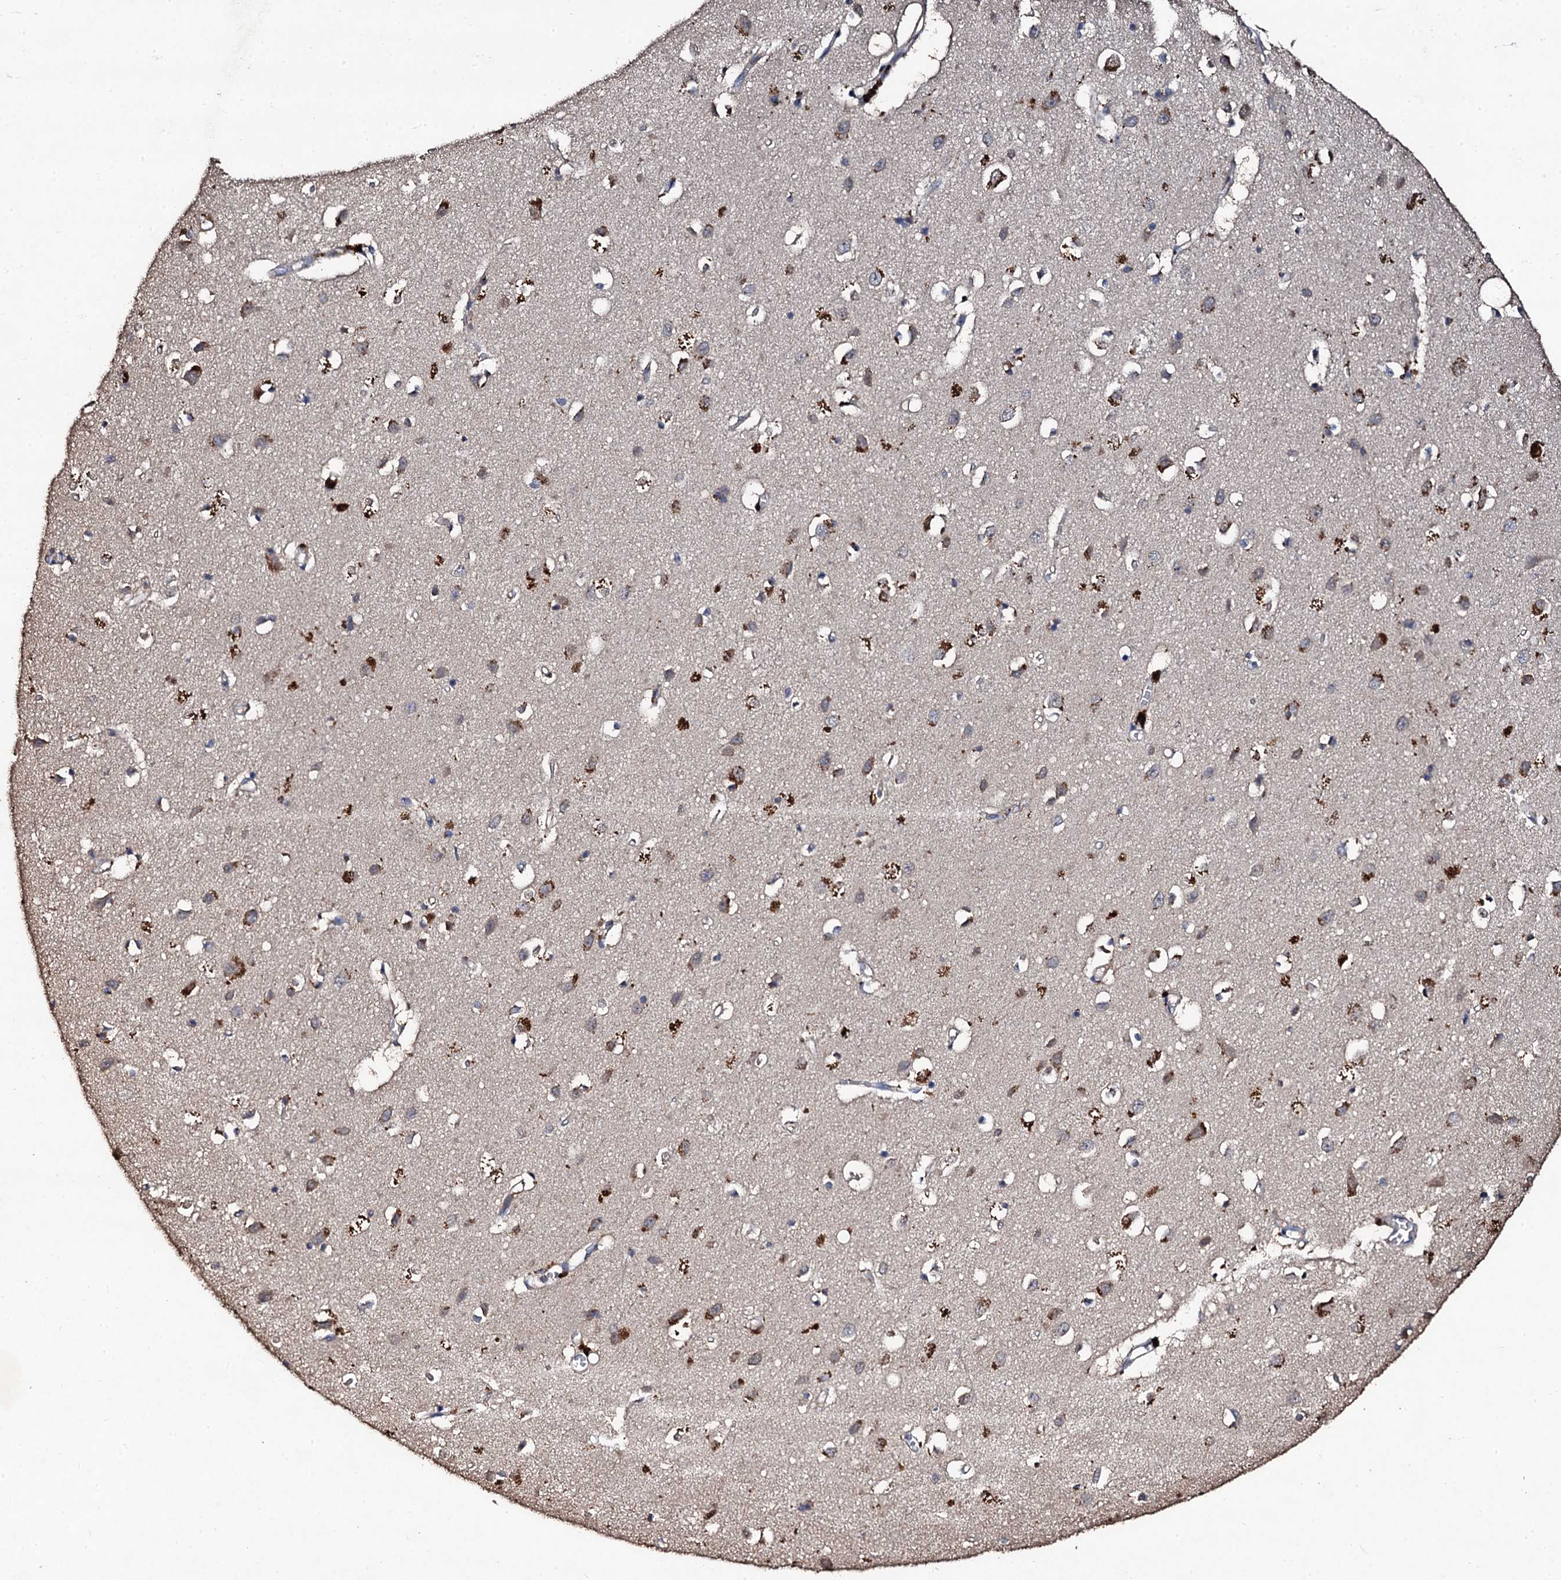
{"staining": {"intensity": "moderate", "quantity": "<25%", "location": "cytoplasmic/membranous"}, "tissue": "cerebral cortex", "cell_type": "Endothelial cells", "image_type": "normal", "snomed": [{"axis": "morphology", "description": "Normal tissue, NOS"}, {"axis": "topography", "description": "Cerebral cortex"}], "caption": "This image demonstrates immunohistochemistry staining of unremarkable human cerebral cortex, with low moderate cytoplasmic/membranous expression in approximately <25% of endothelial cells.", "gene": "KERA", "patient": {"sex": "female", "age": 64}}